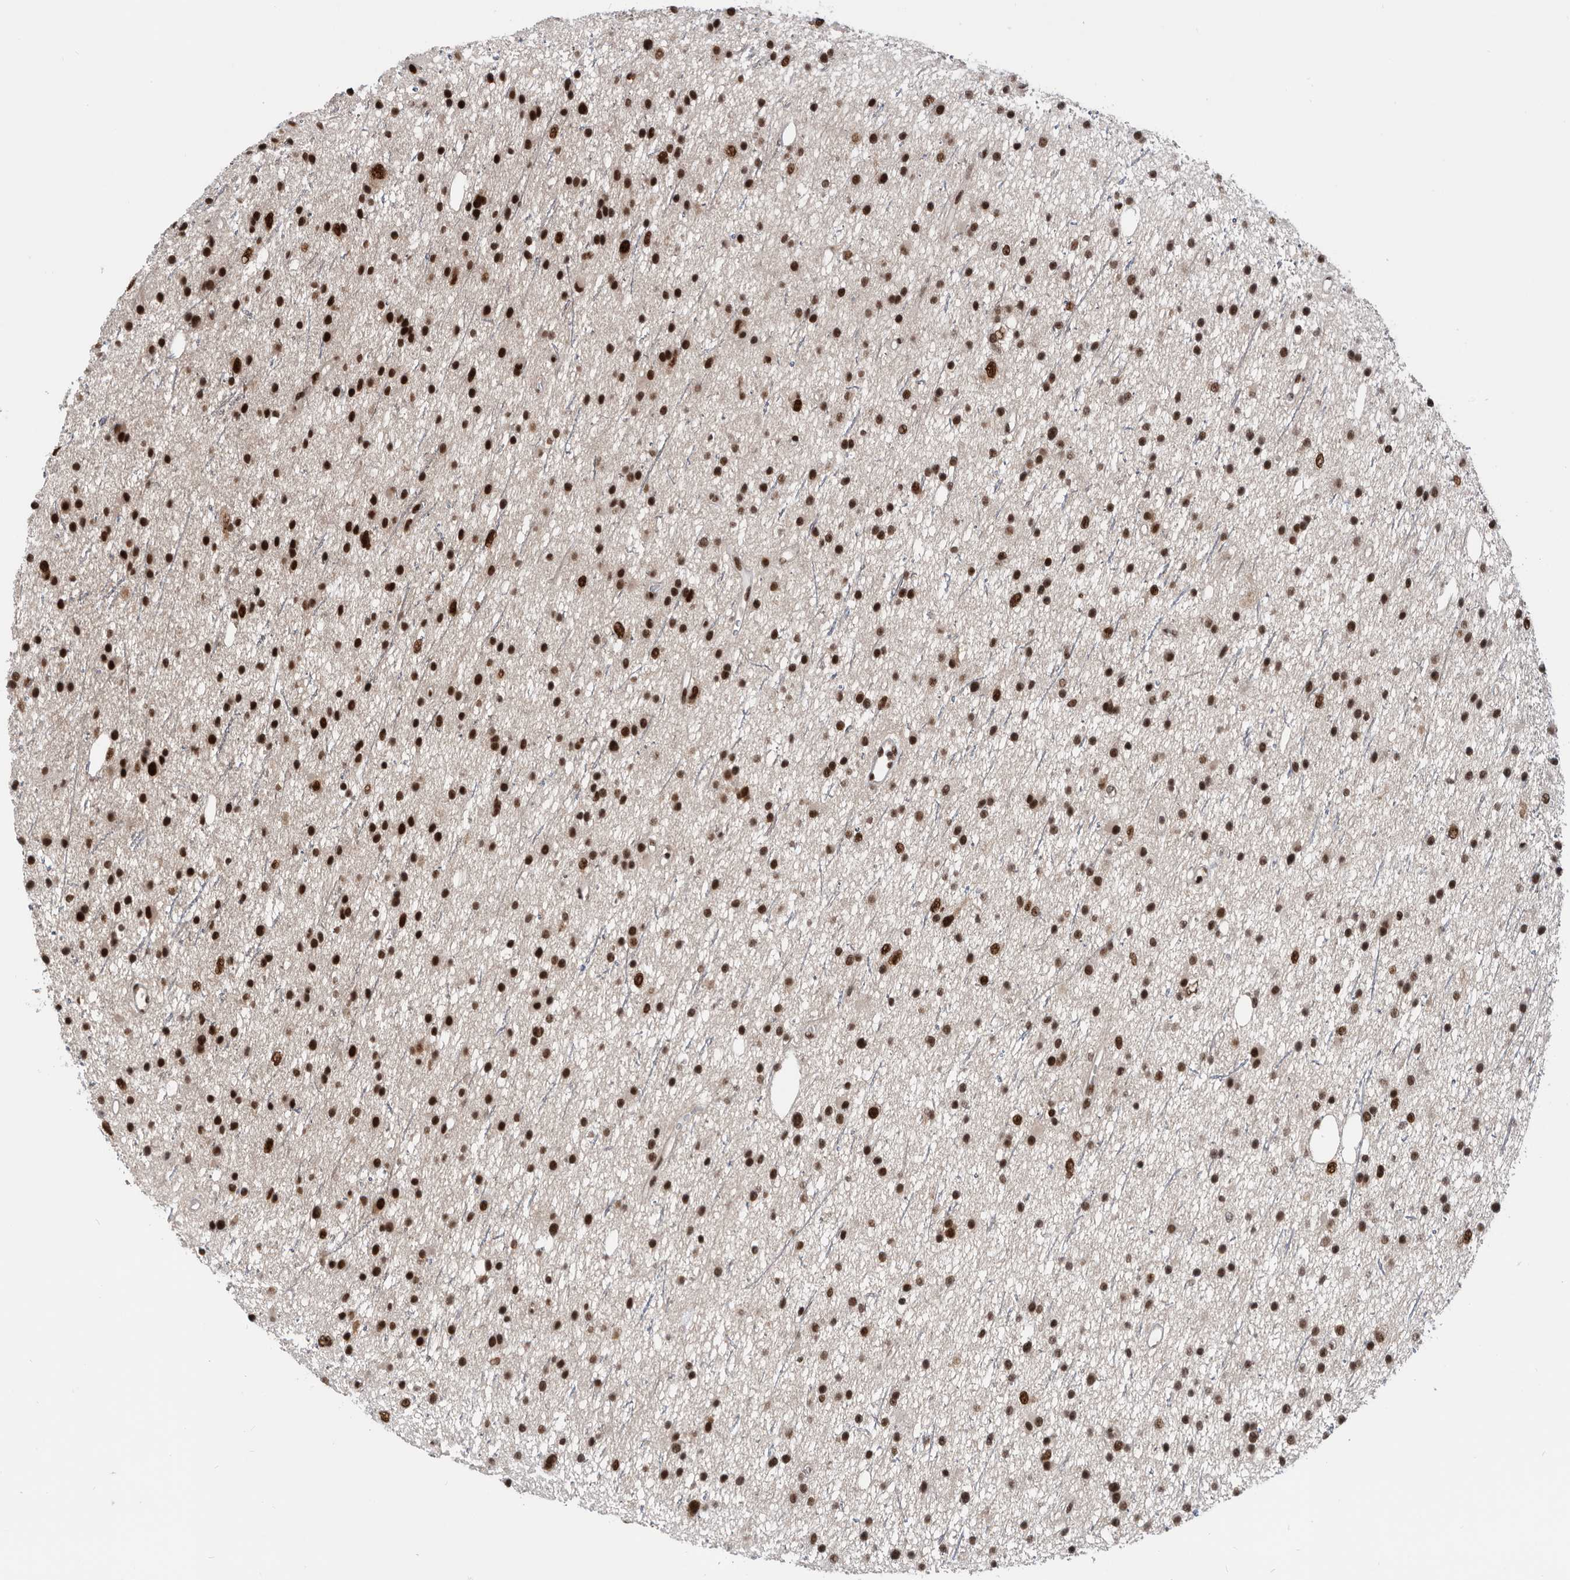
{"staining": {"intensity": "strong", "quantity": ">75%", "location": "nuclear"}, "tissue": "glioma", "cell_type": "Tumor cells", "image_type": "cancer", "snomed": [{"axis": "morphology", "description": "Glioma, malignant, Low grade"}, {"axis": "topography", "description": "Cerebral cortex"}], "caption": "High-power microscopy captured an IHC micrograph of malignant glioma (low-grade), revealing strong nuclear positivity in about >75% of tumor cells.", "gene": "ZNF260", "patient": {"sex": "female", "age": 39}}